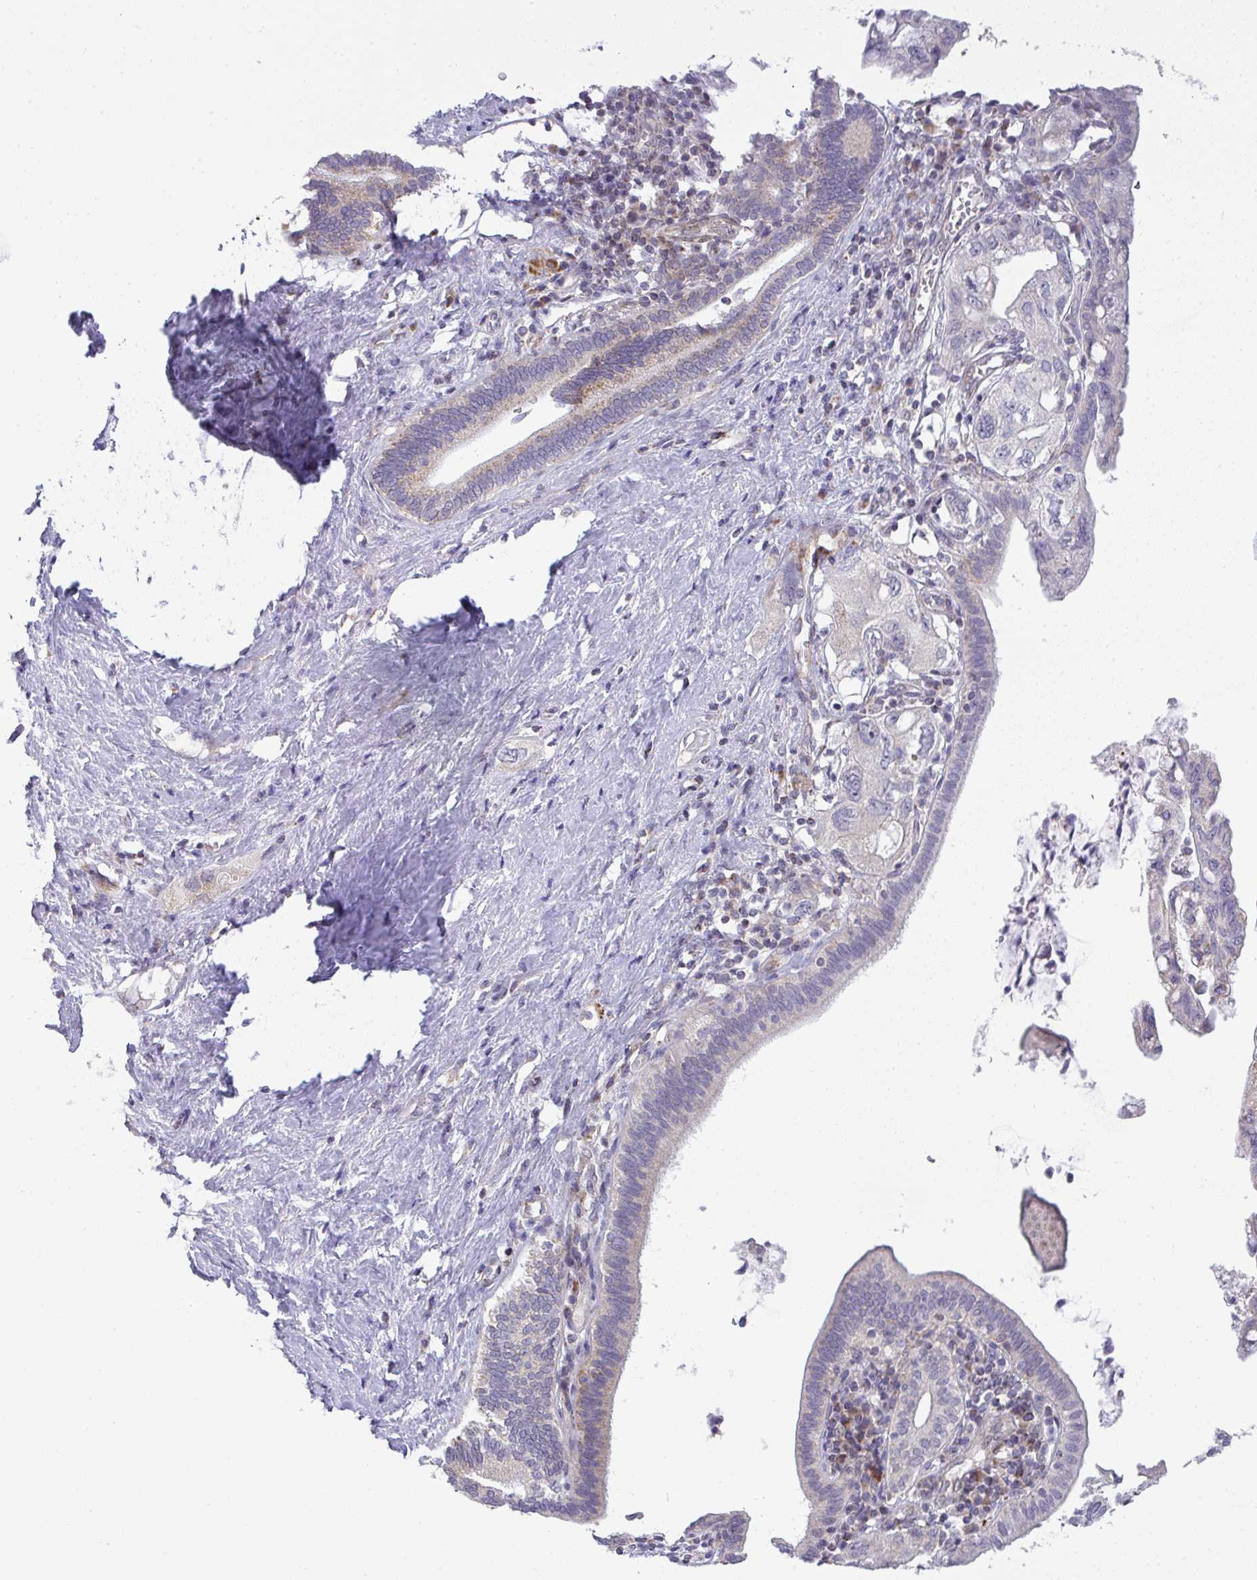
{"staining": {"intensity": "weak", "quantity": "<25%", "location": "cytoplasmic/membranous"}, "tissue": "pancreatic cancer", "cell_type": "Tumor cells", "image_type": "cancer", "snomed": [{"axis": "morphology", "description": "Adenocarcinoma, NOS"}, {"axis": "topography", "description": "Pancreas"}], "caption": "A high-resolution micrograph shows immunohistochemistry (IHC) staining of pancreatic cancer (adenocarcinoma), which demonstrates no significant expression in tumor cells.", "gene": "SRRM4", "patient": {"sex": "female", "age": 73}}